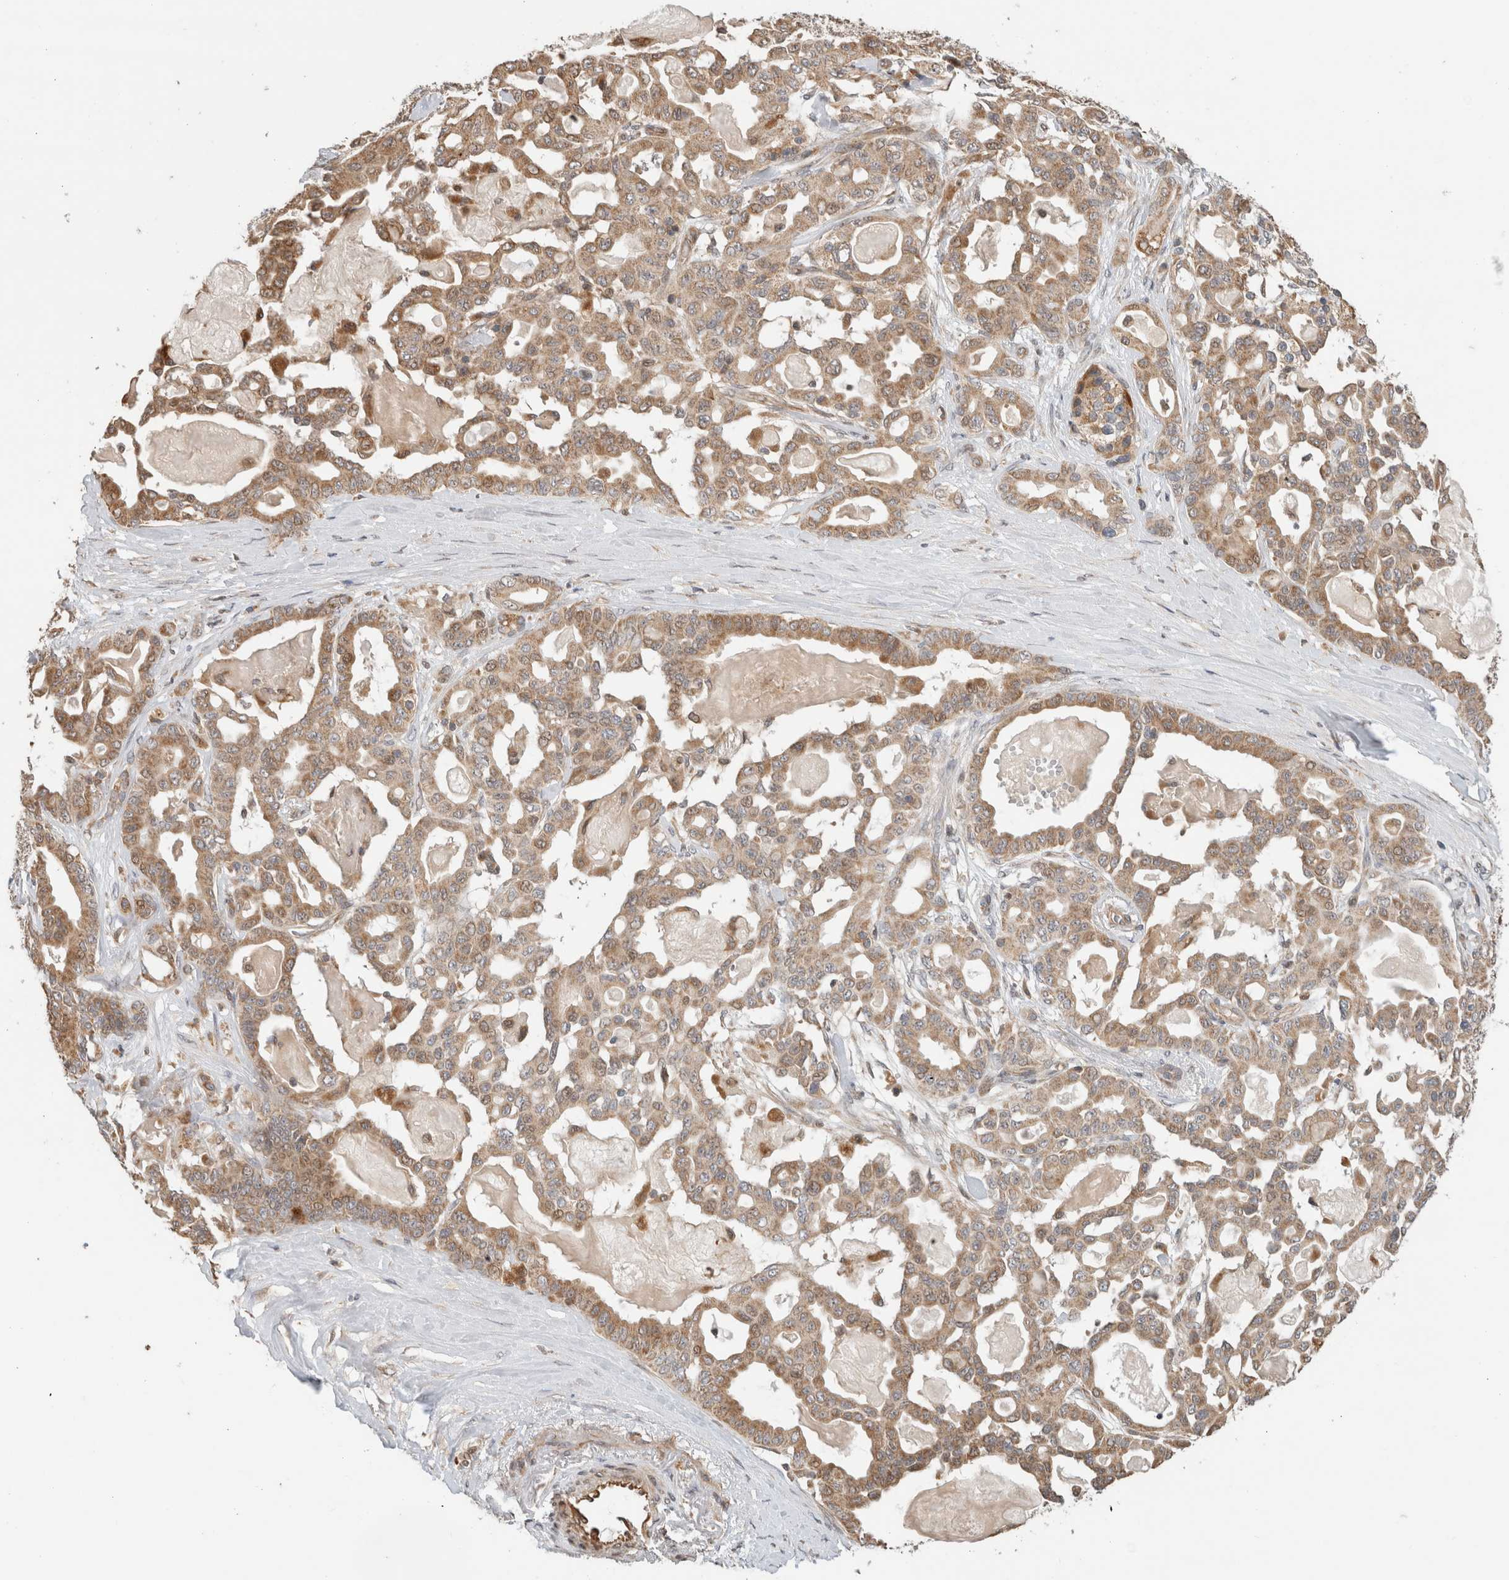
{"staining": {"intensity": "moderate", "quantity": ">75%", "location": "cytoplasmic/membranous"}, "tissue": "pancreatic cancer", "cell_type": "Tumor cells", "image_type": "cancer", "snomed": [{"axis": "morphology", "description": "Adenocarcinoma, NOS"}, {"axis": "topography", "description": "Pancreas"}], "caption": "Pancreatic cancer stained with a protein marker reveals moderate staining in tumor cells.", "gene": "GINS4", "patient": {"sex": "male", "age": 63}}